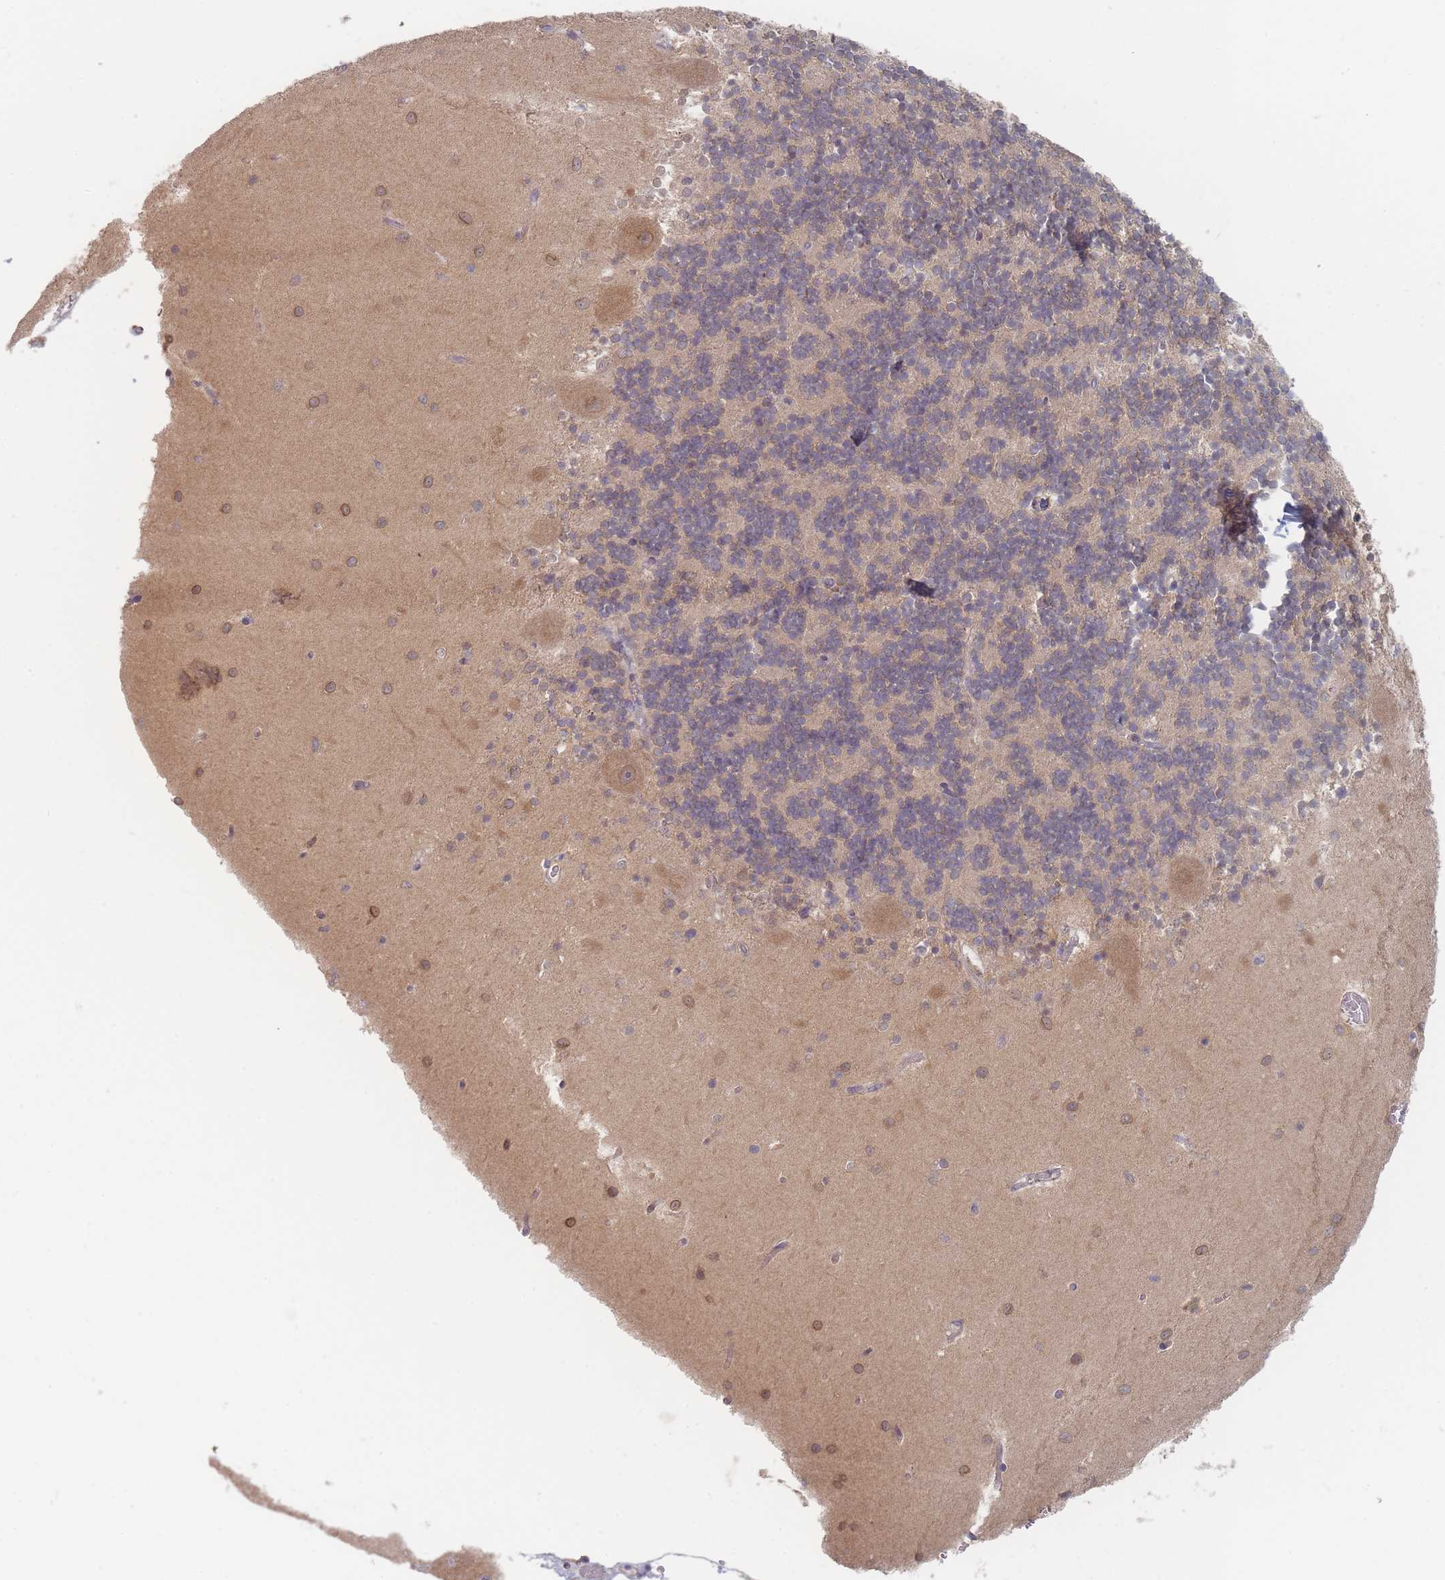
{"staining": {"intensity": "weak", "quantity": "25%-75%", "location": "cytoplasmic/membranous"}, "tissue": "cerebellum", "cell_type": "Cells in granular layer", "image_type": "normal", "snomed": [{"axis": "morphology", "description": "Normal tissue, NOS"}, {"axis": "topography", "description": "Cerebellum"}], "caption": "A brown stain highlights weak cytoplasmic/membranous staining of a protein in cells in granular layer of unremarkable human cerebellum. (brown staining indicates protein expression, while blue staining denotes nuclei).", "gene": "EFCC1", "patient": {"sex": "male", "age": 54}}